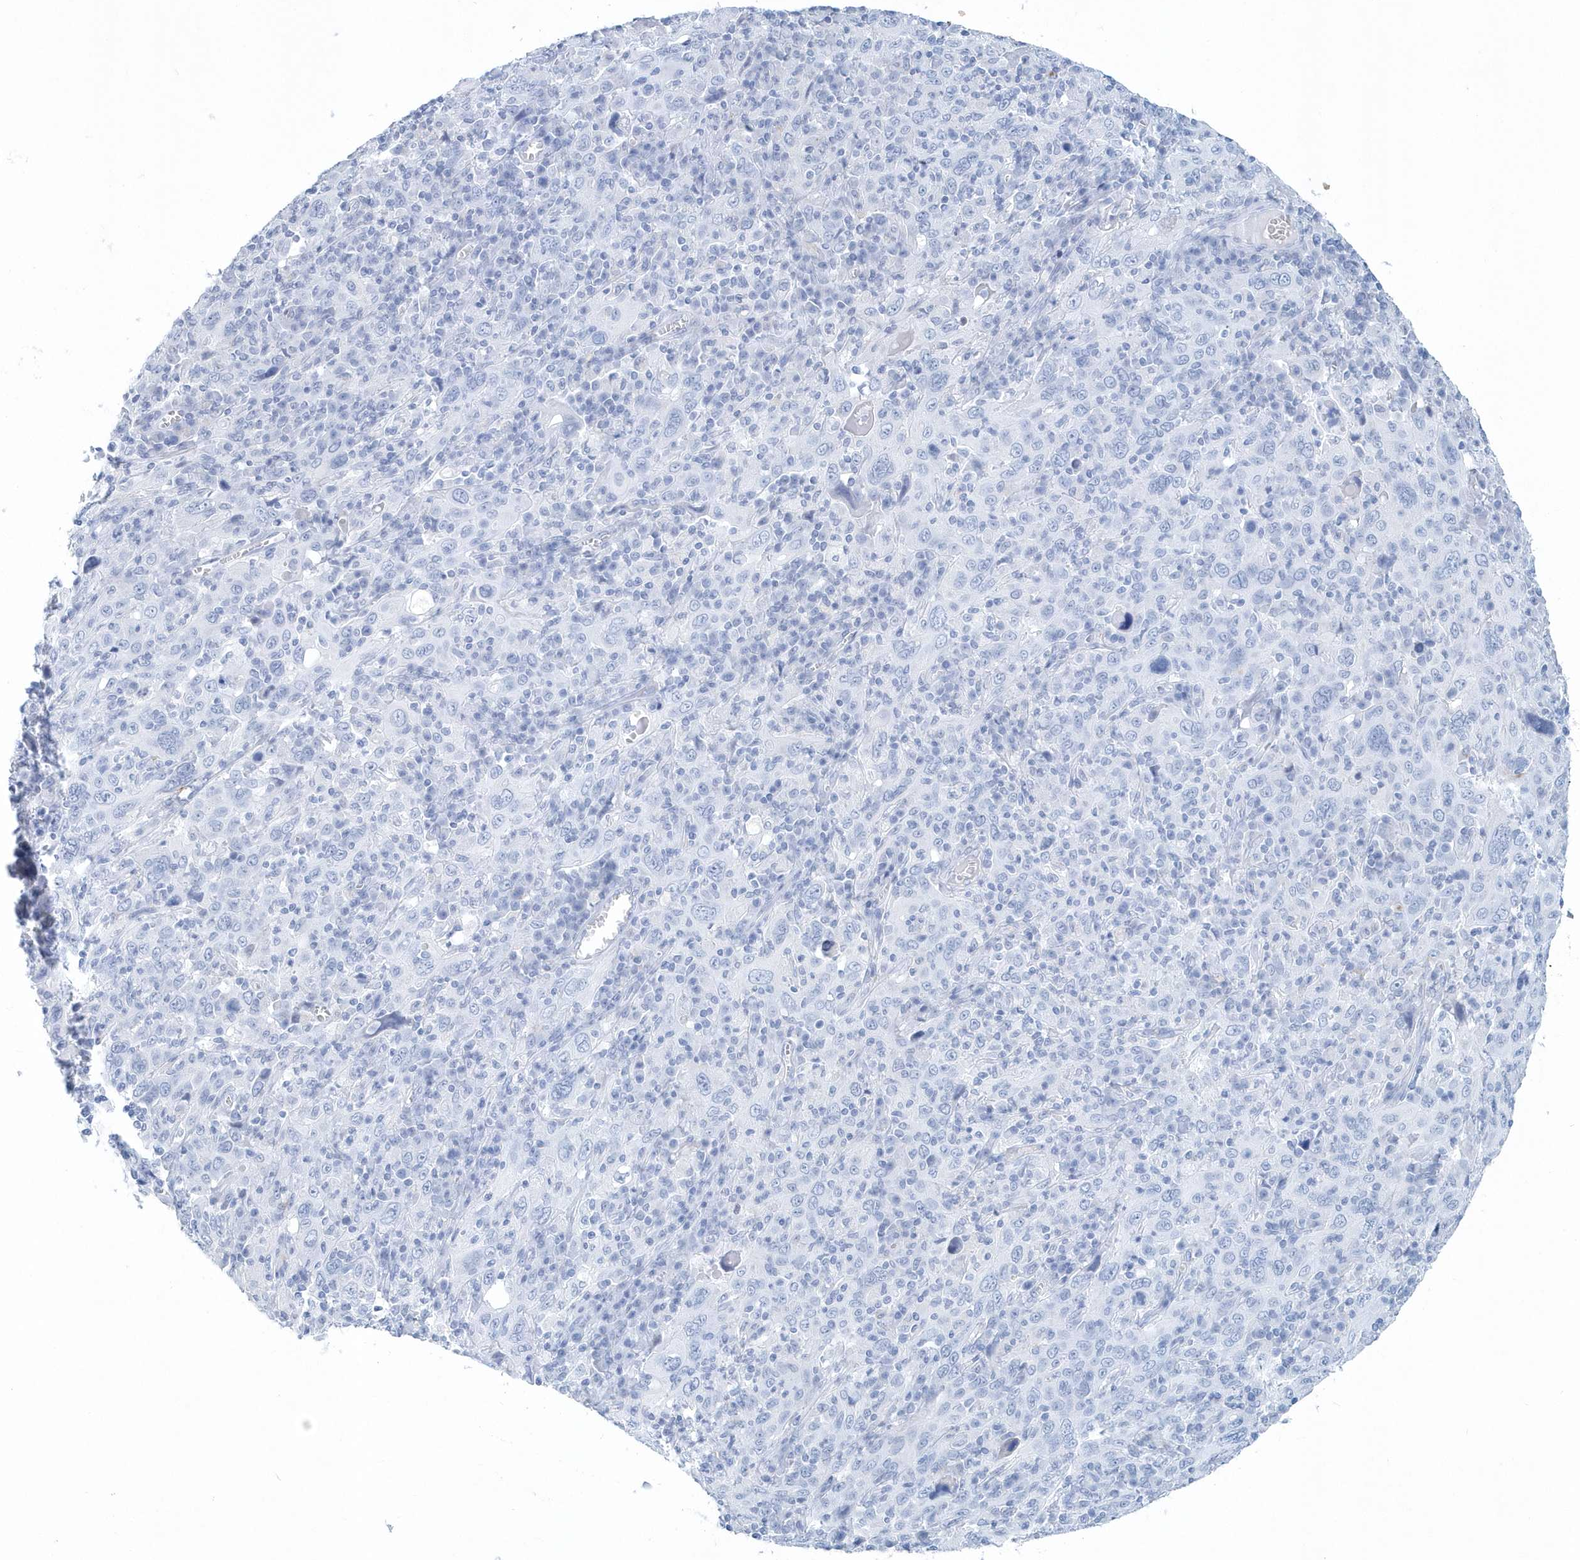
{"staining": {"intensity": "negative", "quantity": "none", "location": "none"}, "tissue": "cervical cancer", "cell_type": "Tumor cells", "image_type": "cancer", "snomed": [{"axis": "morphology", "description": "Squamous cell carcinoma, NOS"}, {"axis": "topography", "description": "Cervix"}], "caption": "Immunohistochemistry image of cervical squamous cell carcinoma stained for a protein (brown), which demonstrates no positivity in tumor cells.", "gene": "PTPRO", "patient": {"sex": "female", "age": 46}}